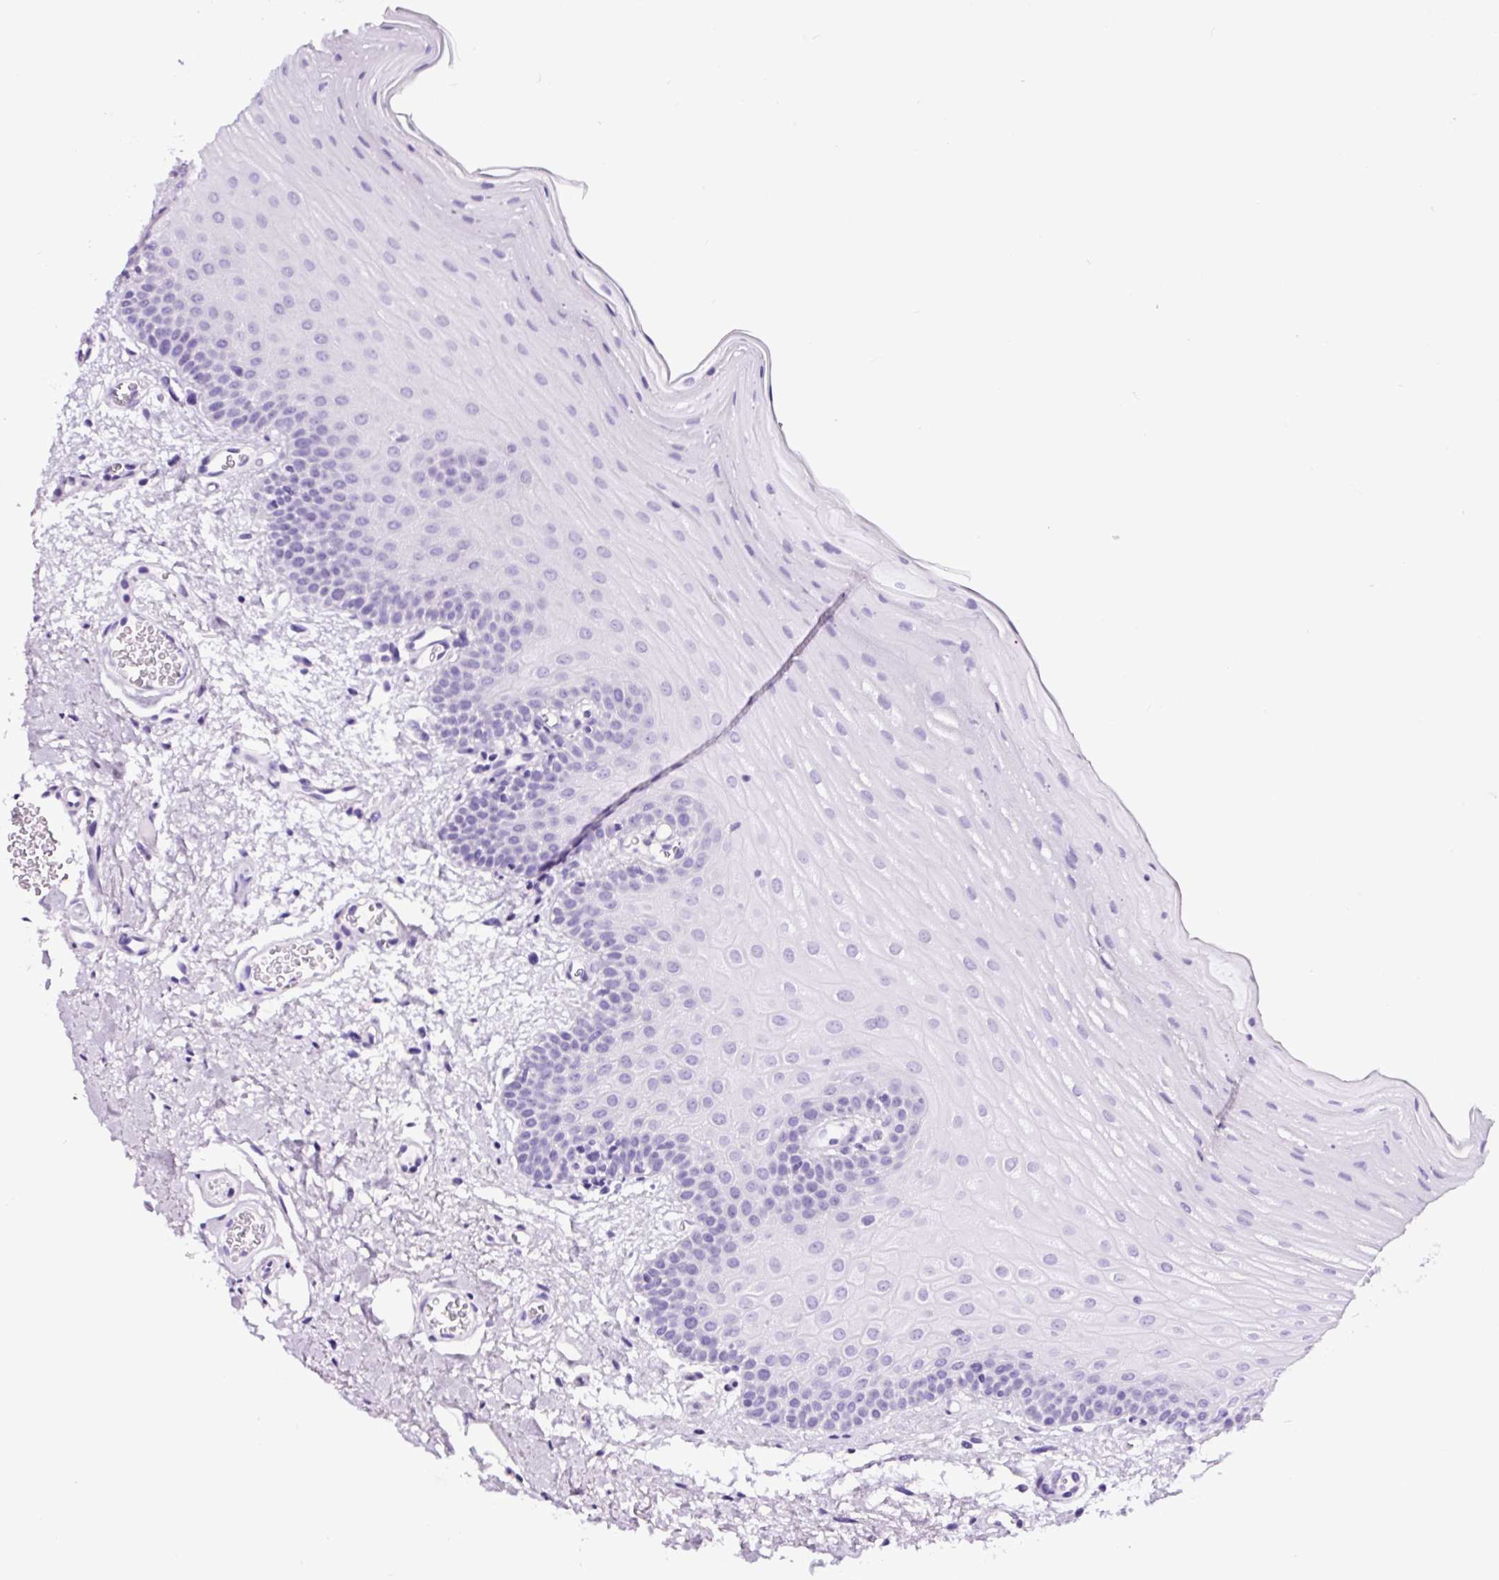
{"staining": {"intensity": "negative", "quantity": "none", "location": "none"}, "tissue": "oral mucosa", "cell_type": "Squamous epithelial cells", "image_type": "normal", "snomed": [{"axis": "morphology", "description": "Normal tissue, NOS"}, {"axis": "topography", "description": "Oral tissue"}], "caption": "DAB (3,3'-diaminobenzidine) immunohistochemical staining of unremarkable oral mucosa displays no significant staining in squamous epithelial cells. (Immunohistochemistry, brightfield microscopy, high magnification).", "gene": "FBXL7", "patient": {"sex": "male", "age": 68}}